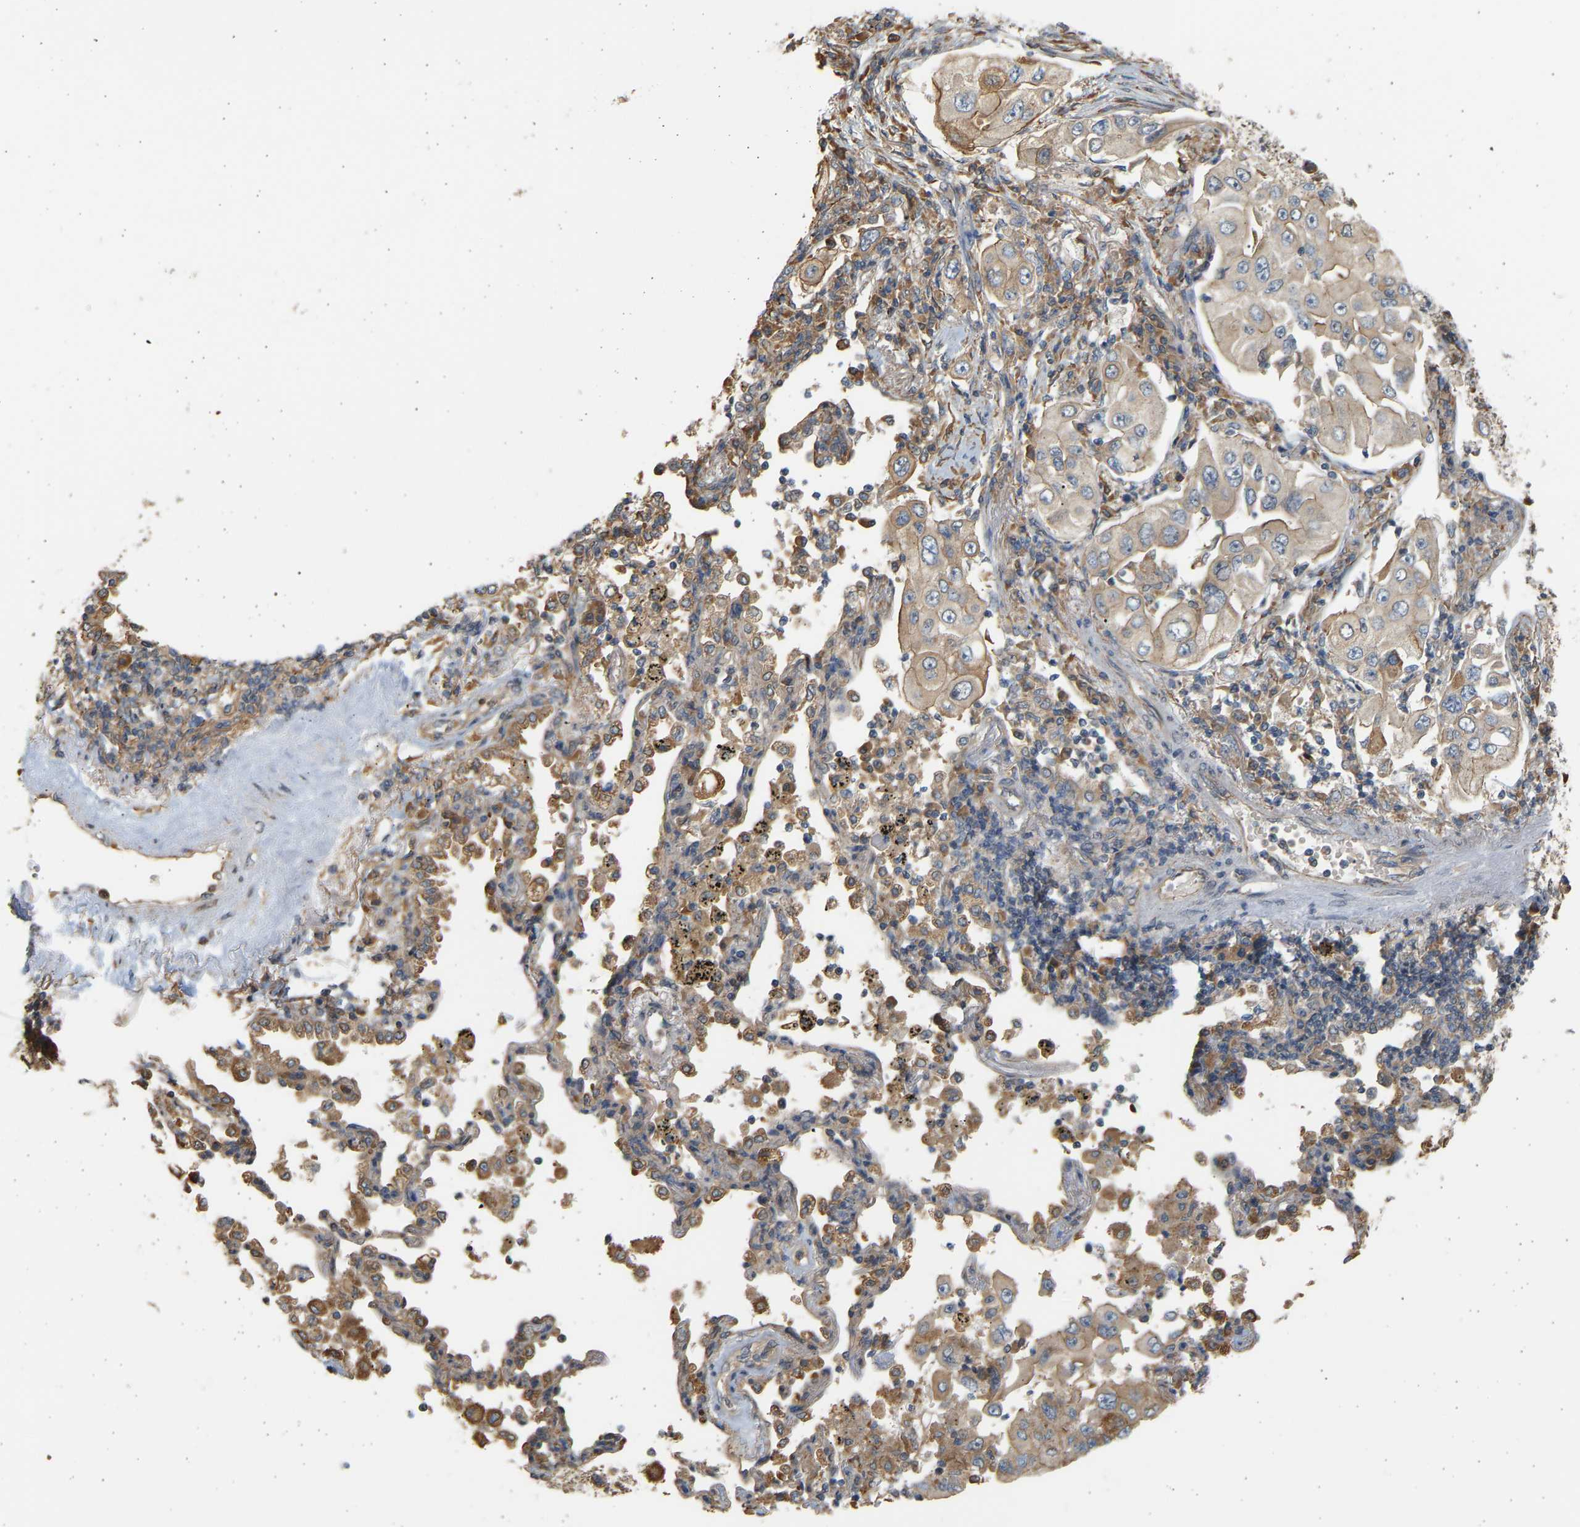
{"staining": {"intensity": "weak", "quantity": ">75%", "location": "cytoplasmic/membranous"}, "tissue": "lung cancer", "cell_type": "Tumor cells", "image_type": "cancer", "snomed": [{"axis": "morphology", "description": "Adenocarcinoma, NOS"}, {"axis": "topography", "description": "Lung"}], "caption": "Lung cancer (adenocarcinoma) stained for a protein displays weak cytoplasmic/membranous positivity in tumor cells.", "gene": "B4GALT6", "patient": {"sex": "male", "age": 84}}